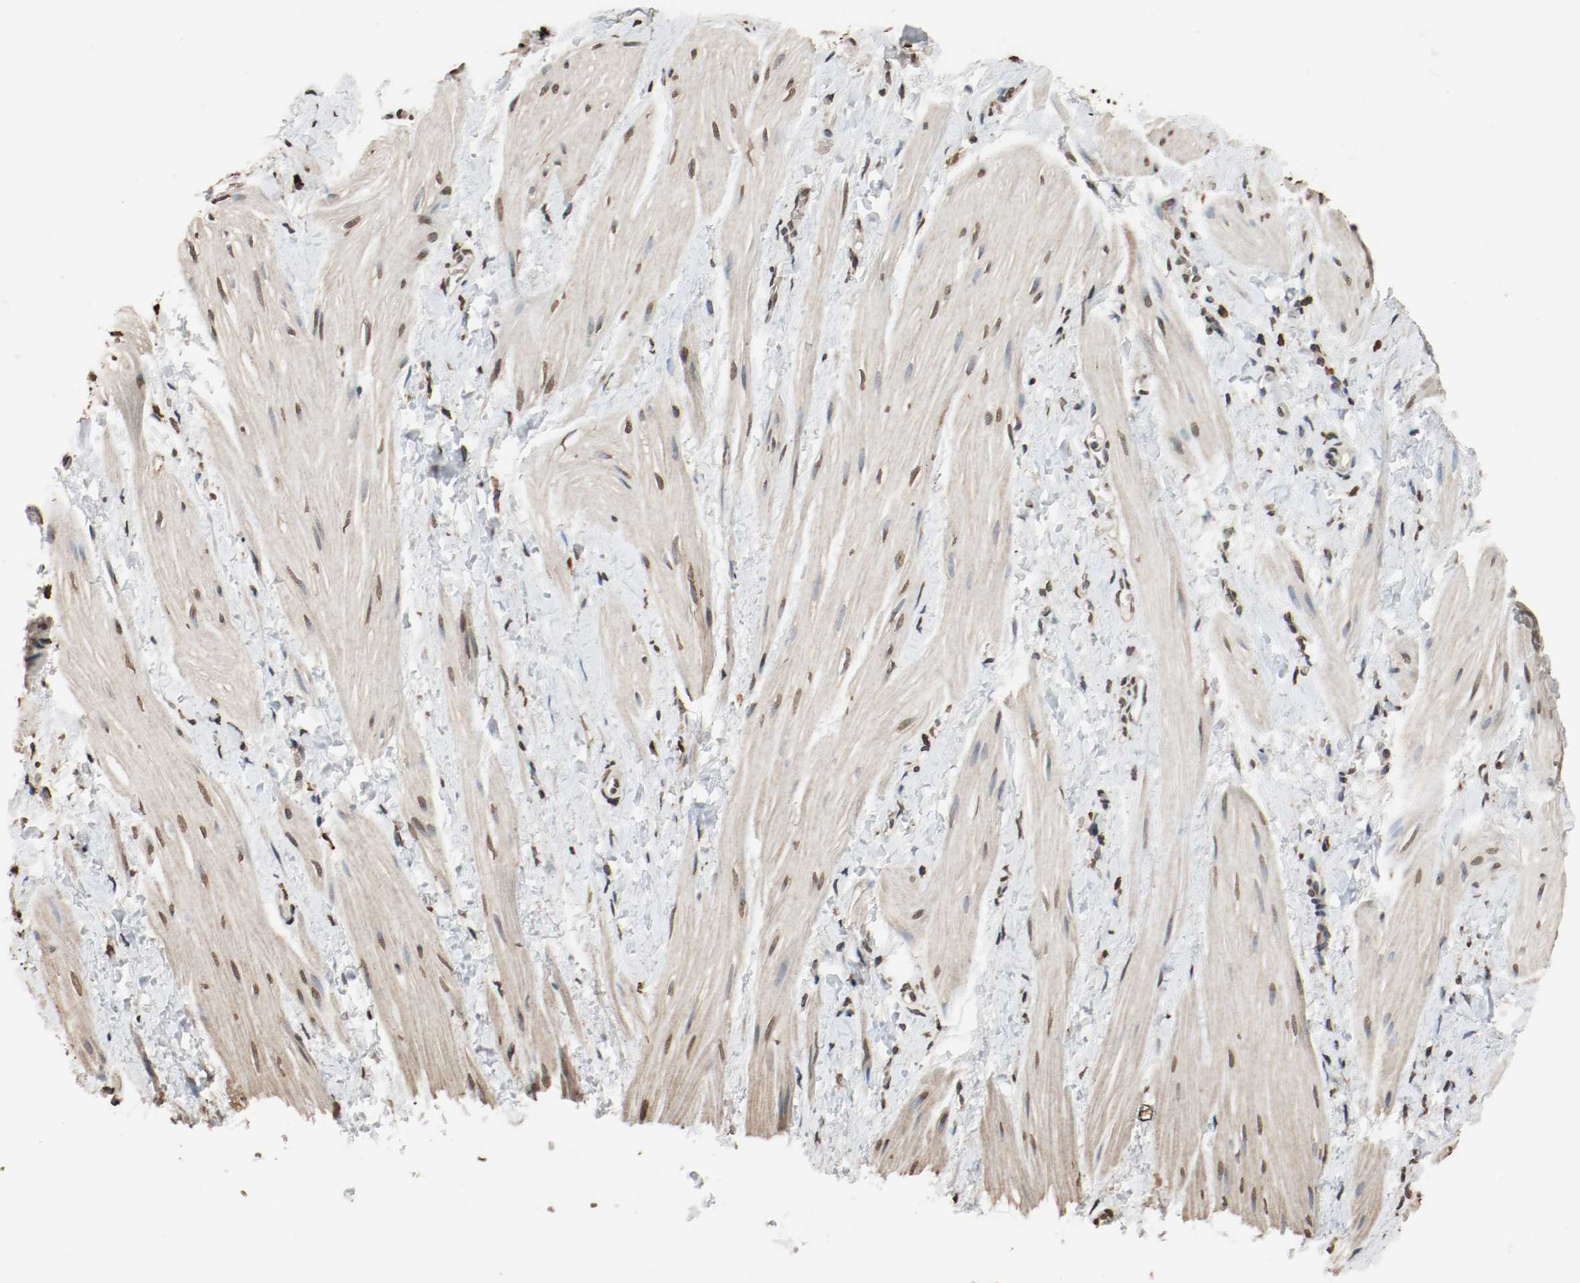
{"staining": {"intensity": "weak", "quantity": "25%-75%", "location": "cytoplasmic/membranous"}, "tissue": "smooth muscle", "cell_type": "Smooth muscle cells", "image_type": "normal", "snomed": [{"axis": "morphology", "description": "Normal tissue, NOS"}, {"axis": "topography", "description": "Smooth muscle"}], "caption": "IHC of benign human smooth muscle shows low levels of weak cytoplasmic/membranous positivity in about 25%-75% of smooth muscle cells. (Stains: DAB (3,3'-diaminobenzidine) in brown, nuclei in blue, Microscopy: brightfield microscopy at high magnification).", "gene": "RTN4", "patient": {"sex": "male", "age": 16}}